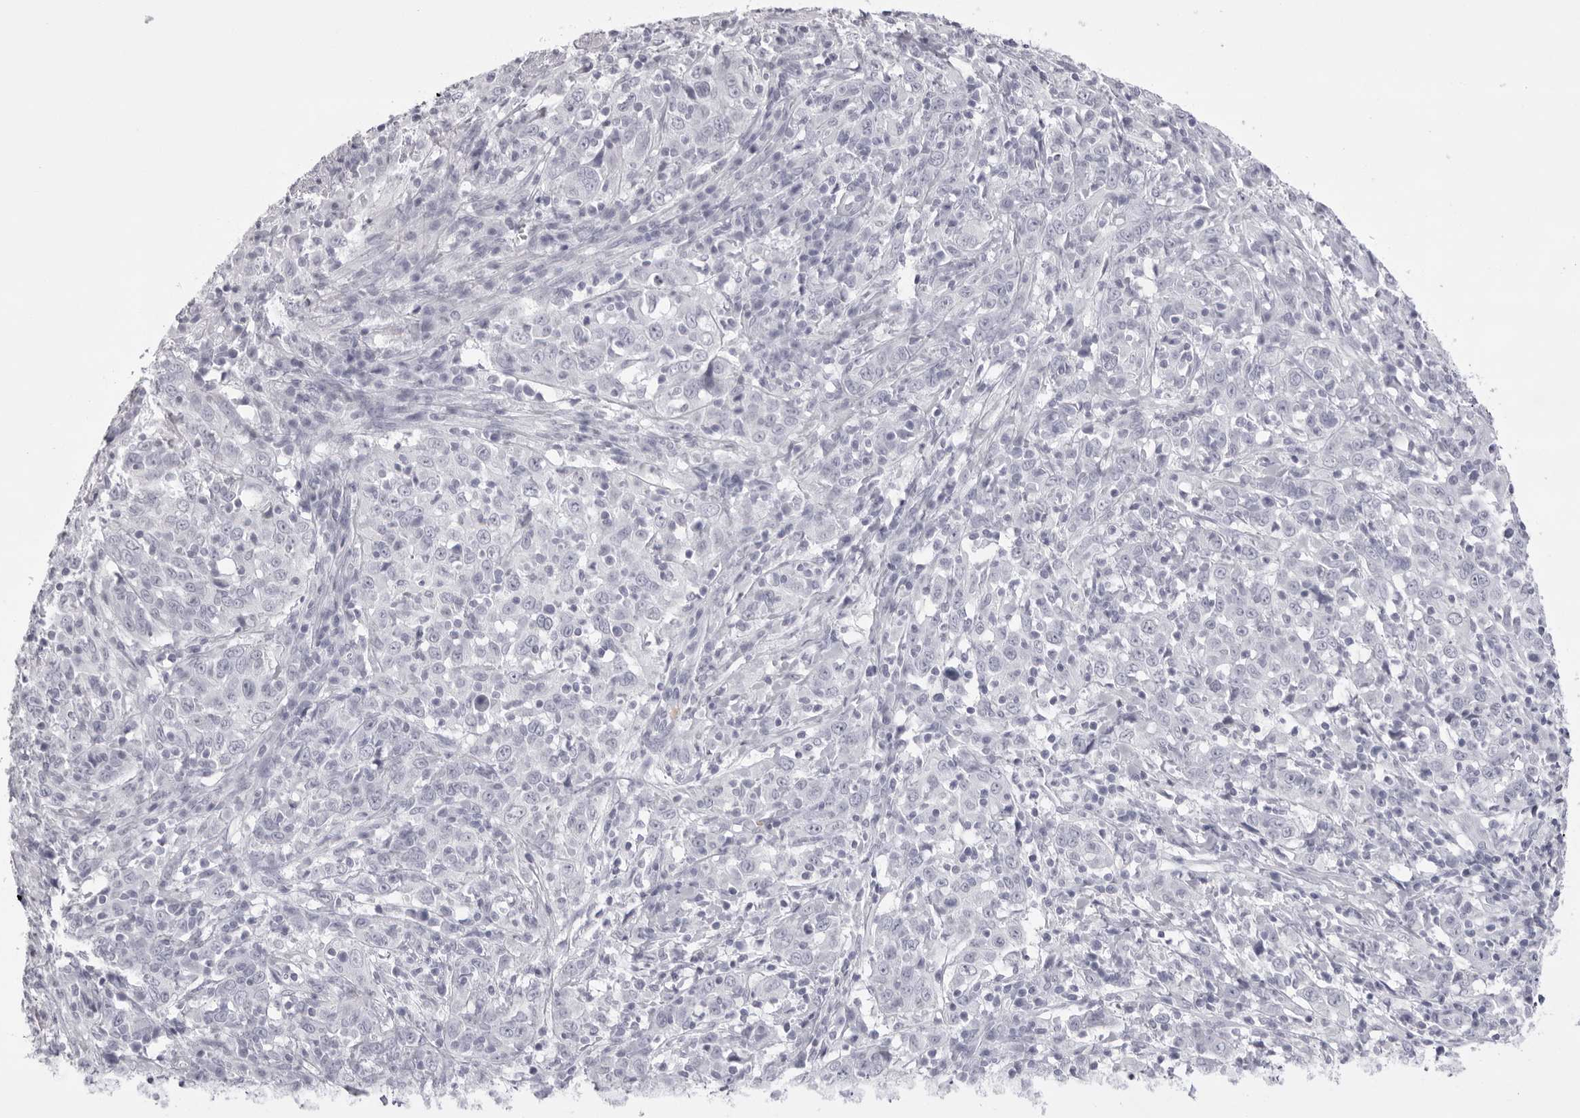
{"staining": {"intensity": "negative", "quantity": "none", "location": "none"}, "tissue": "cervical cancer", "cell_type": "Tumor cells", "image_type": "cancer", "snomed": [{"axis": "morphology", "description": "Squamous cell carcinoma, NOS"}, {"axis": "topography", "description": "Cervix"}], "caption": "This is an IHC micrograph of human cervical cancer (squamous cell carcinoma). There is no expression in tumor cells.", "gene": "SPTA1", "patient": {"sex": "female", "age": 46}}